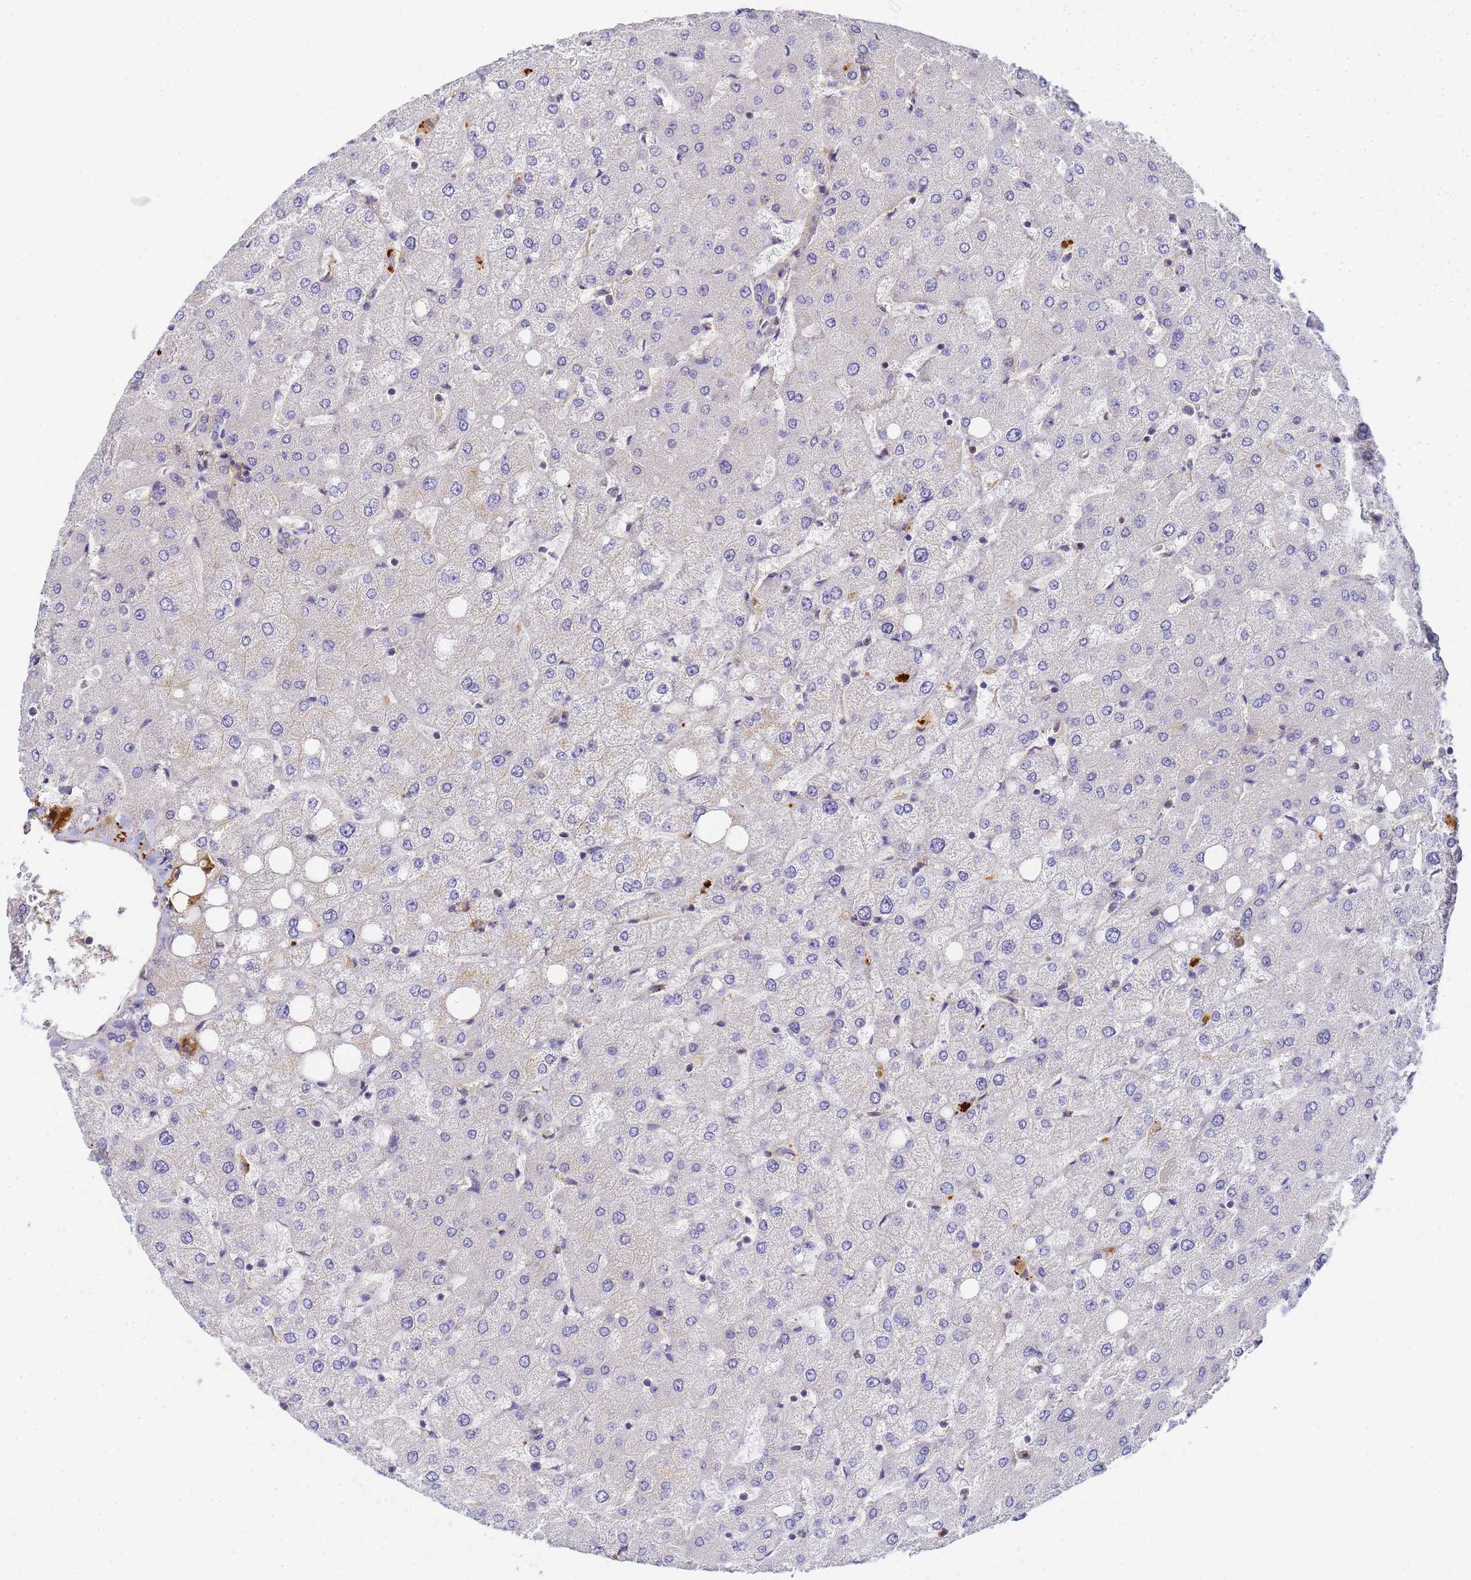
{"staining": {"intensity": "negative", "quantity": "none", "location": "none"}, "tissue": "liver", "cell_type": "Cholangiocytes", "image_type": "normal", "snomed": [{"axis": "morphology", "description": "Normal tissue, NOS"}, {"axis": "topography", "description": "Liver"}], "caption": "This is an IHC histopathology image of benign liver. There is no staining in cholangiocytes.", "gene": "MYL10", "patient": {"sex": "female", "age": 54}}